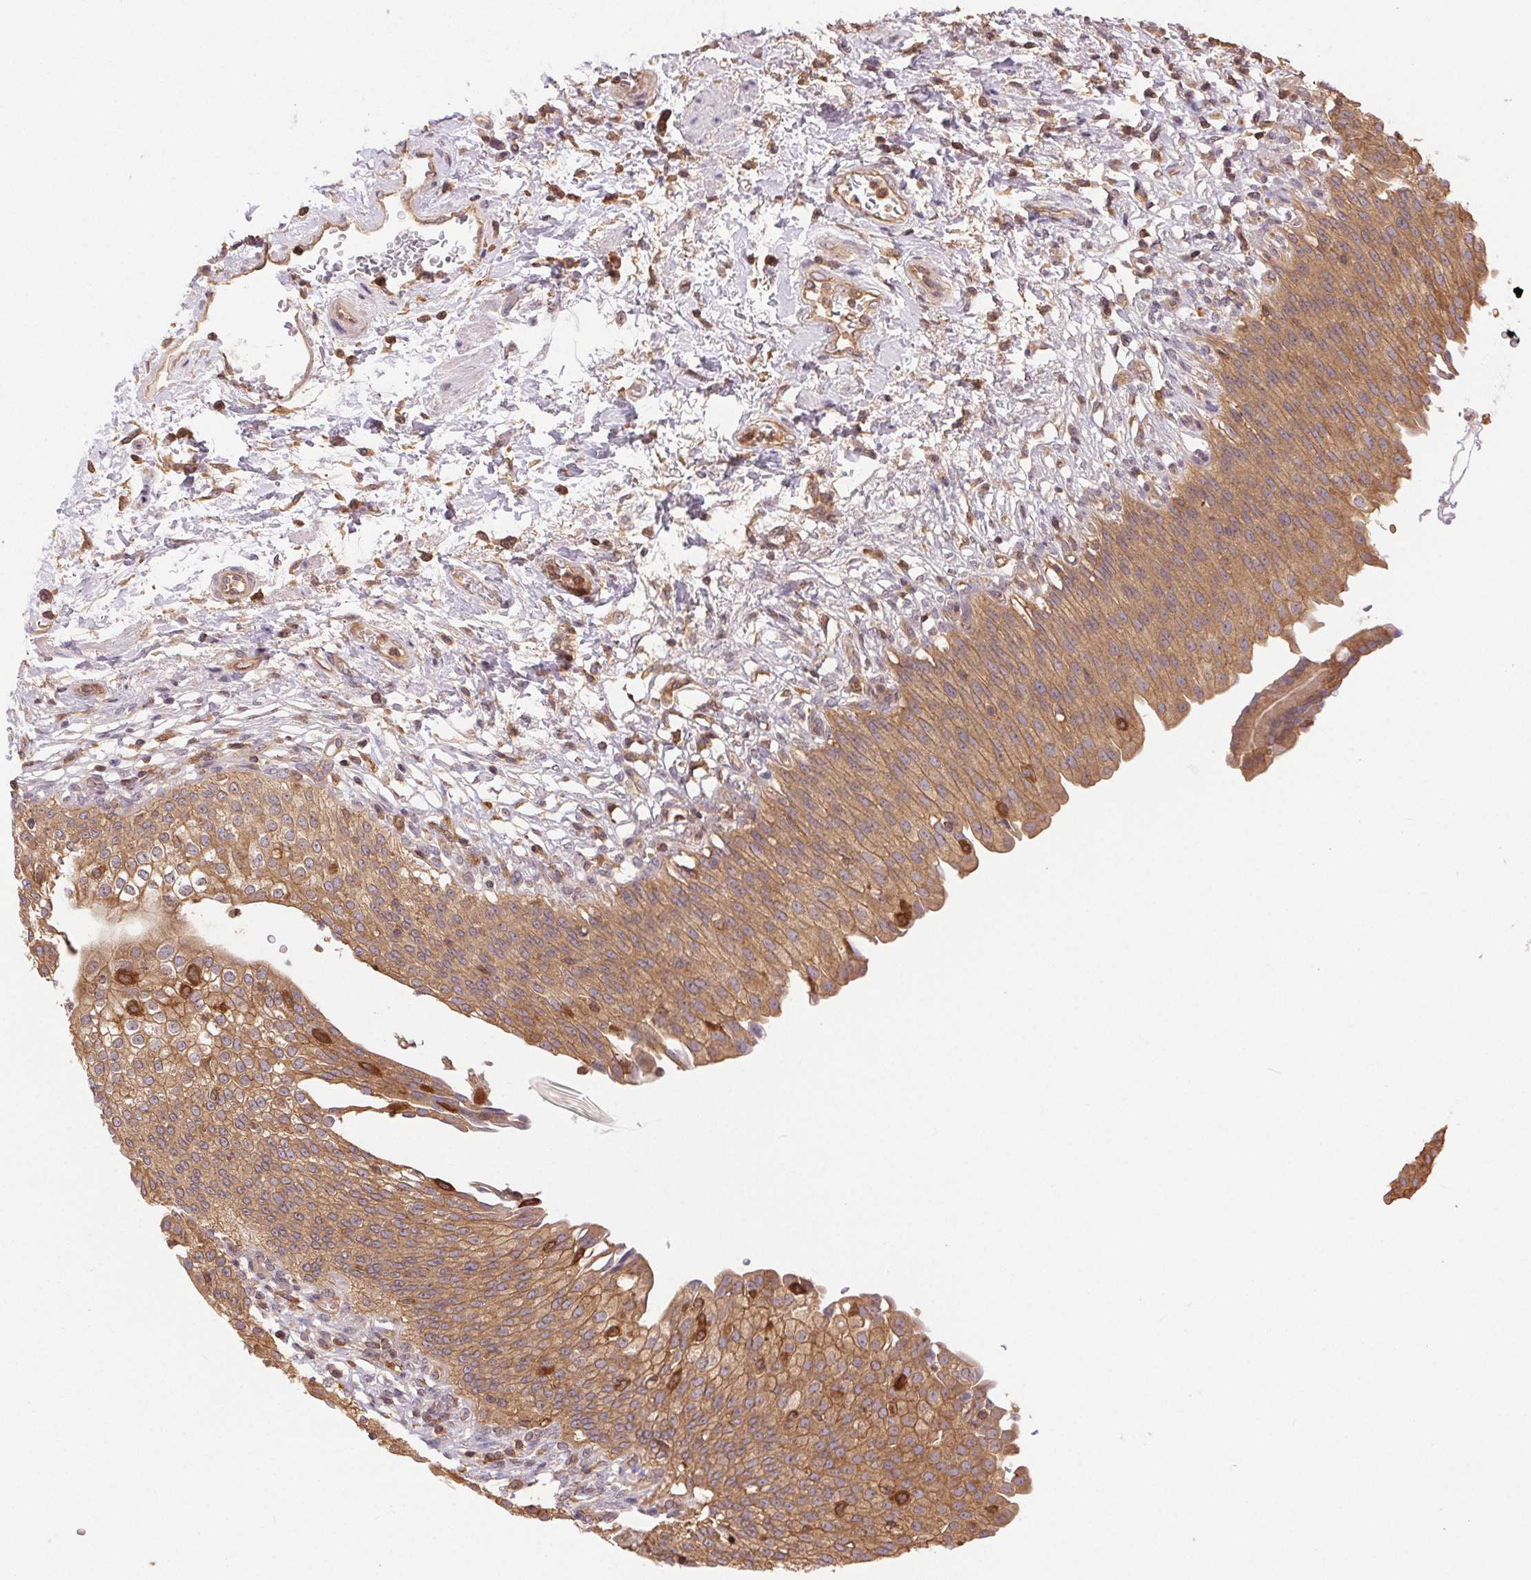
{"staining": {"intensity": "moderate", "quantity": ">75%", "location": "cytoplasmic/membranous"}, "tissue": "urinary bladder", "cell_type": "Urothelial cells", "image_type": "normal", "snomed": [{"axis": "morphology", "description": "Normal tissue, NOS"}, {"axis": "topography", "description": "Urinary bladder"}, {"axis": "topography", "description": "Peripheral nerve tissue"}], "caption": "A micrograph showing moderate cytoplasmic/membranous staining in approximately >75% of urothelial cells in normal urinary bladder, as visualized by brown immunohistochemical staining.", "gene": "GDI1", "patient": {"sex": "female", "age": 60}}